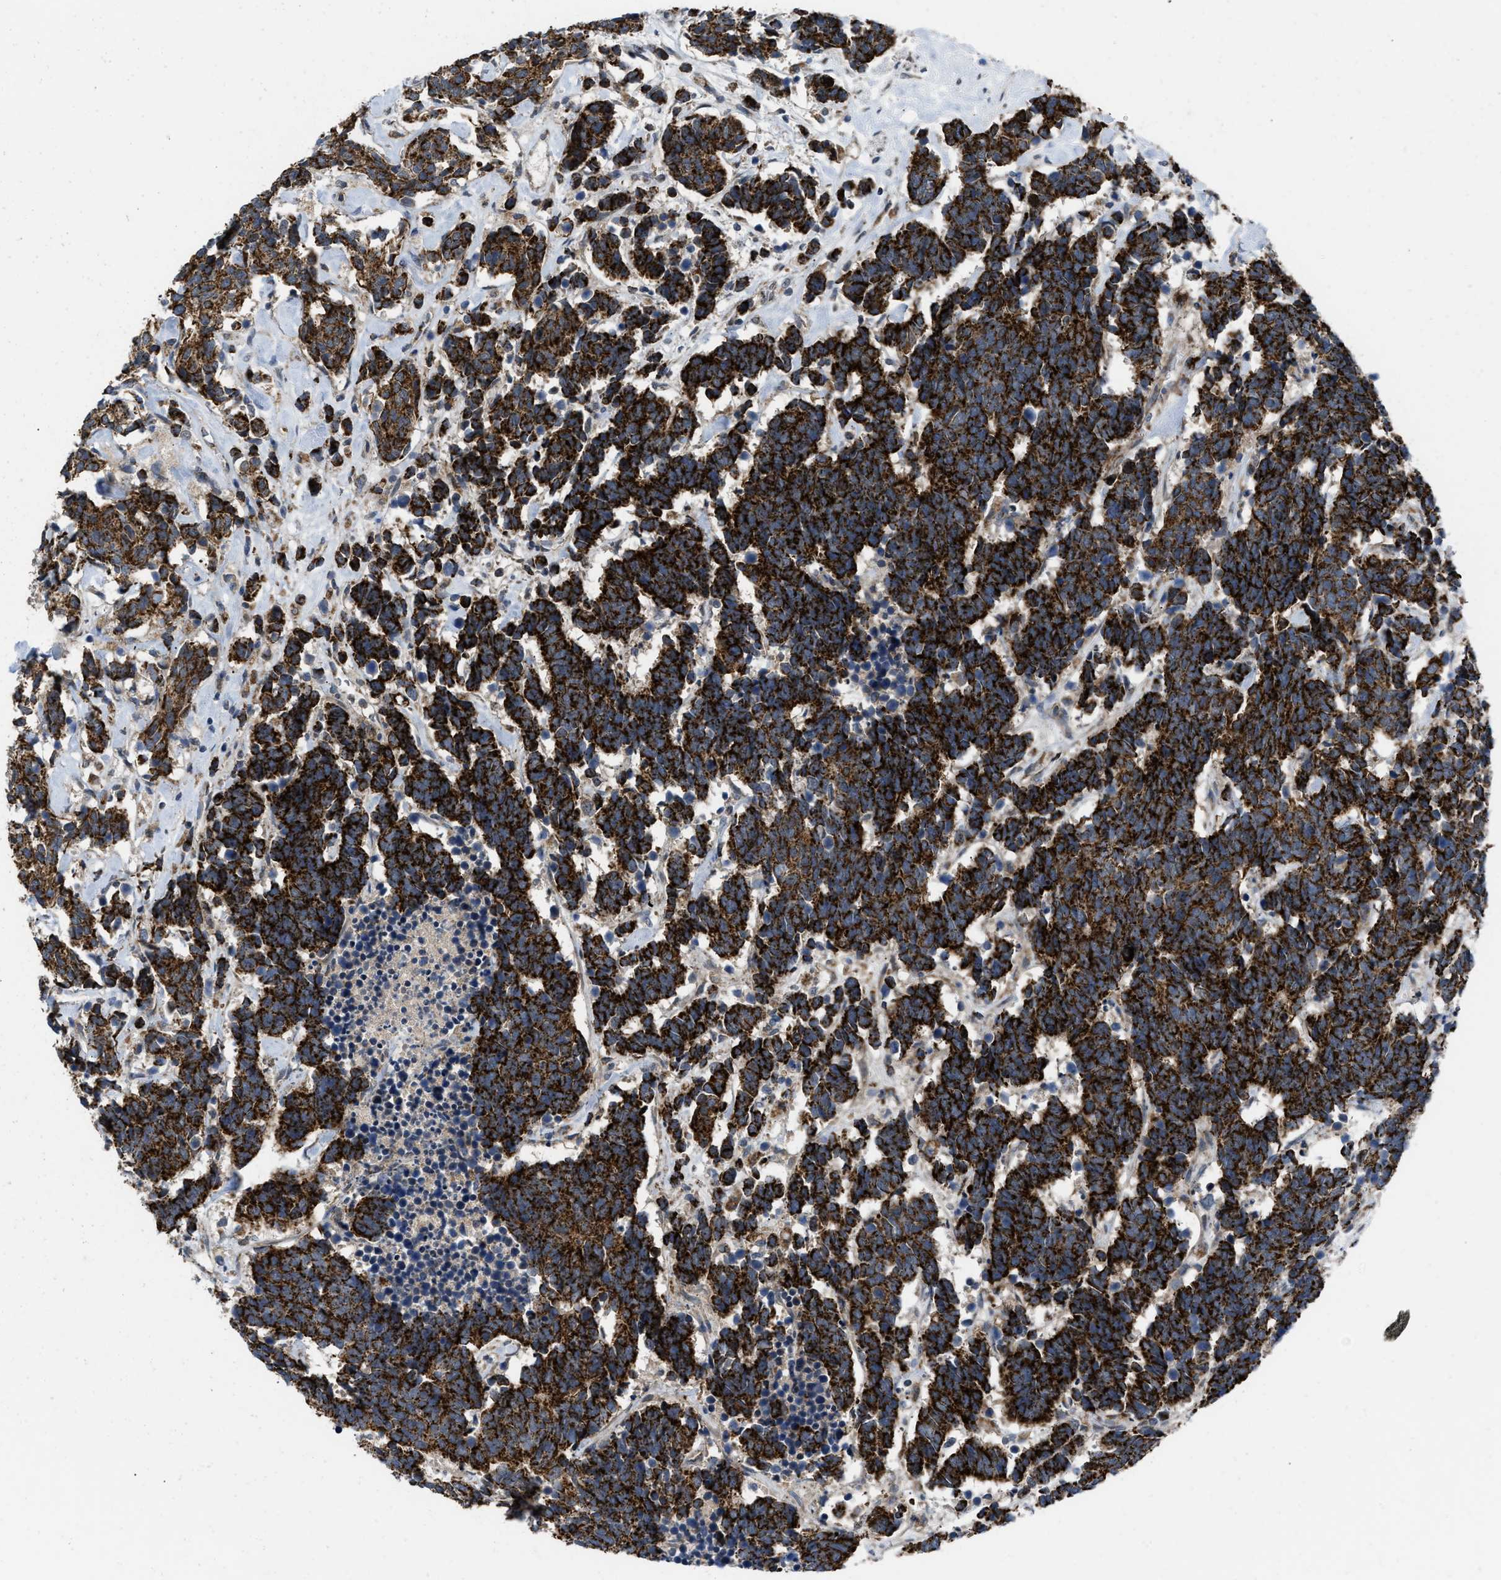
{"staining": {"intensity": "strong", "quantity": ">75%", "location": "cytoplasmic/membranous"}, "tissue": "carcinoid", "cell_type": "Tumor cells", "image_type": "cancer", "snomed": [{"axis": "morphology", "description": "Carcinoma, NOS"}, {"axis": "morphology", "description": "Carcinoid, malignant, NOS"}, {"axis": "topography", "description": "Urinary bladder"}], "caption": "This micrograph demonstrates immunohistochemistry staining of human carcinoid, with high strong cytoplasmic/membranous positivity in about >75% of tumor cells.", "gene": "AKAP1", "patient": {"sex": "male", "age": 57}}